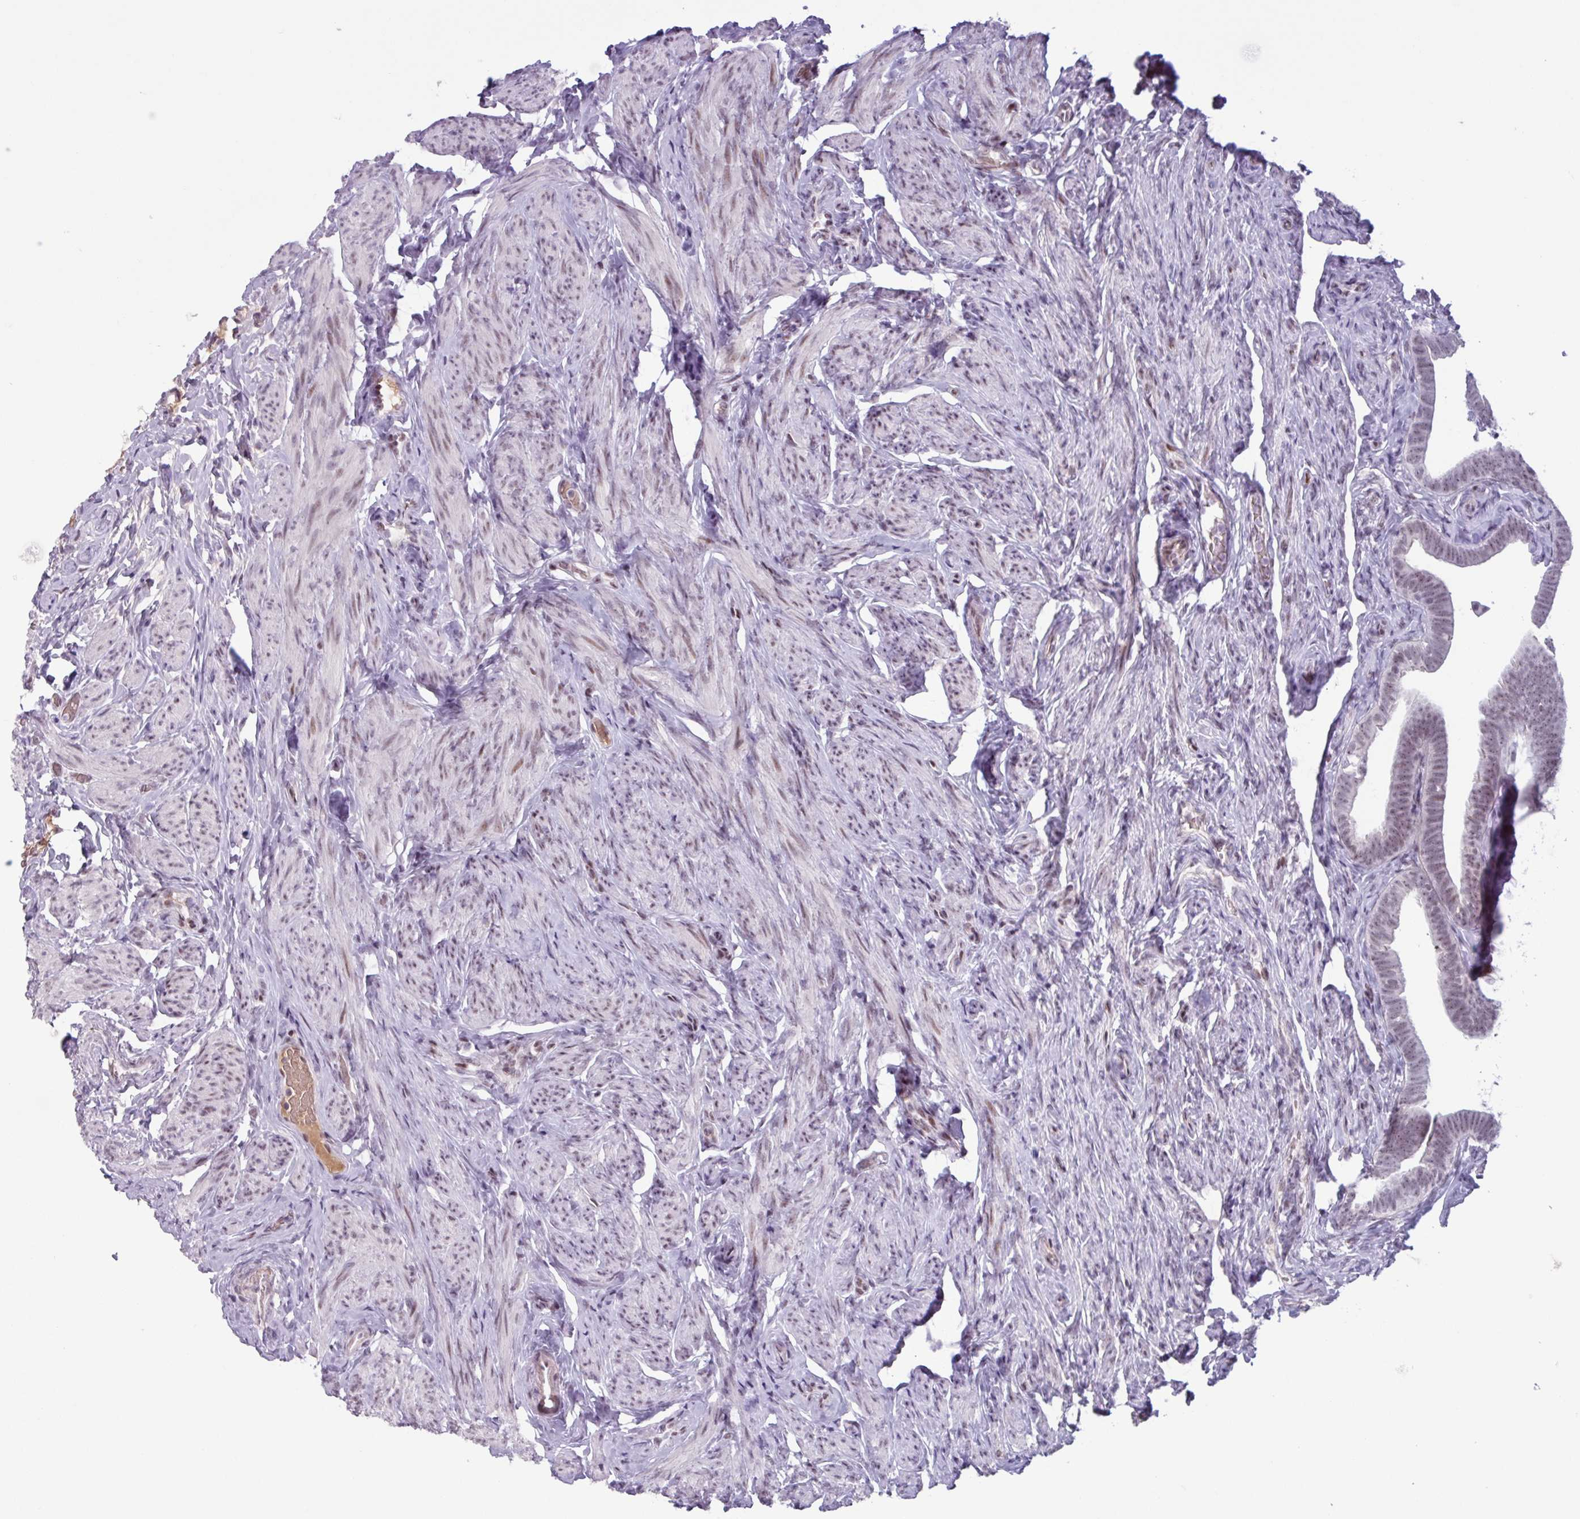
{"staining": {"intensity": "weak", "quantity": "25%-75%", "location": "nuclear"}, "tissue": "fallopian tube", "cell_type": "Glandular cells", "image_type": "normal", "snomed": [{"axis": "morphology", "description": "Normal tissue, NOS"}, {"axis": "topography", "description": "Fallopian tube"}], "caption": "Protein staining by immunohistochemistry demonstrates weak nuclear positivity in approximately 25%-75% of glandular cells in unremarkable fallopian tube.", "gene": "ZNF575", "patient": {"sex": "female", "age": 69}}